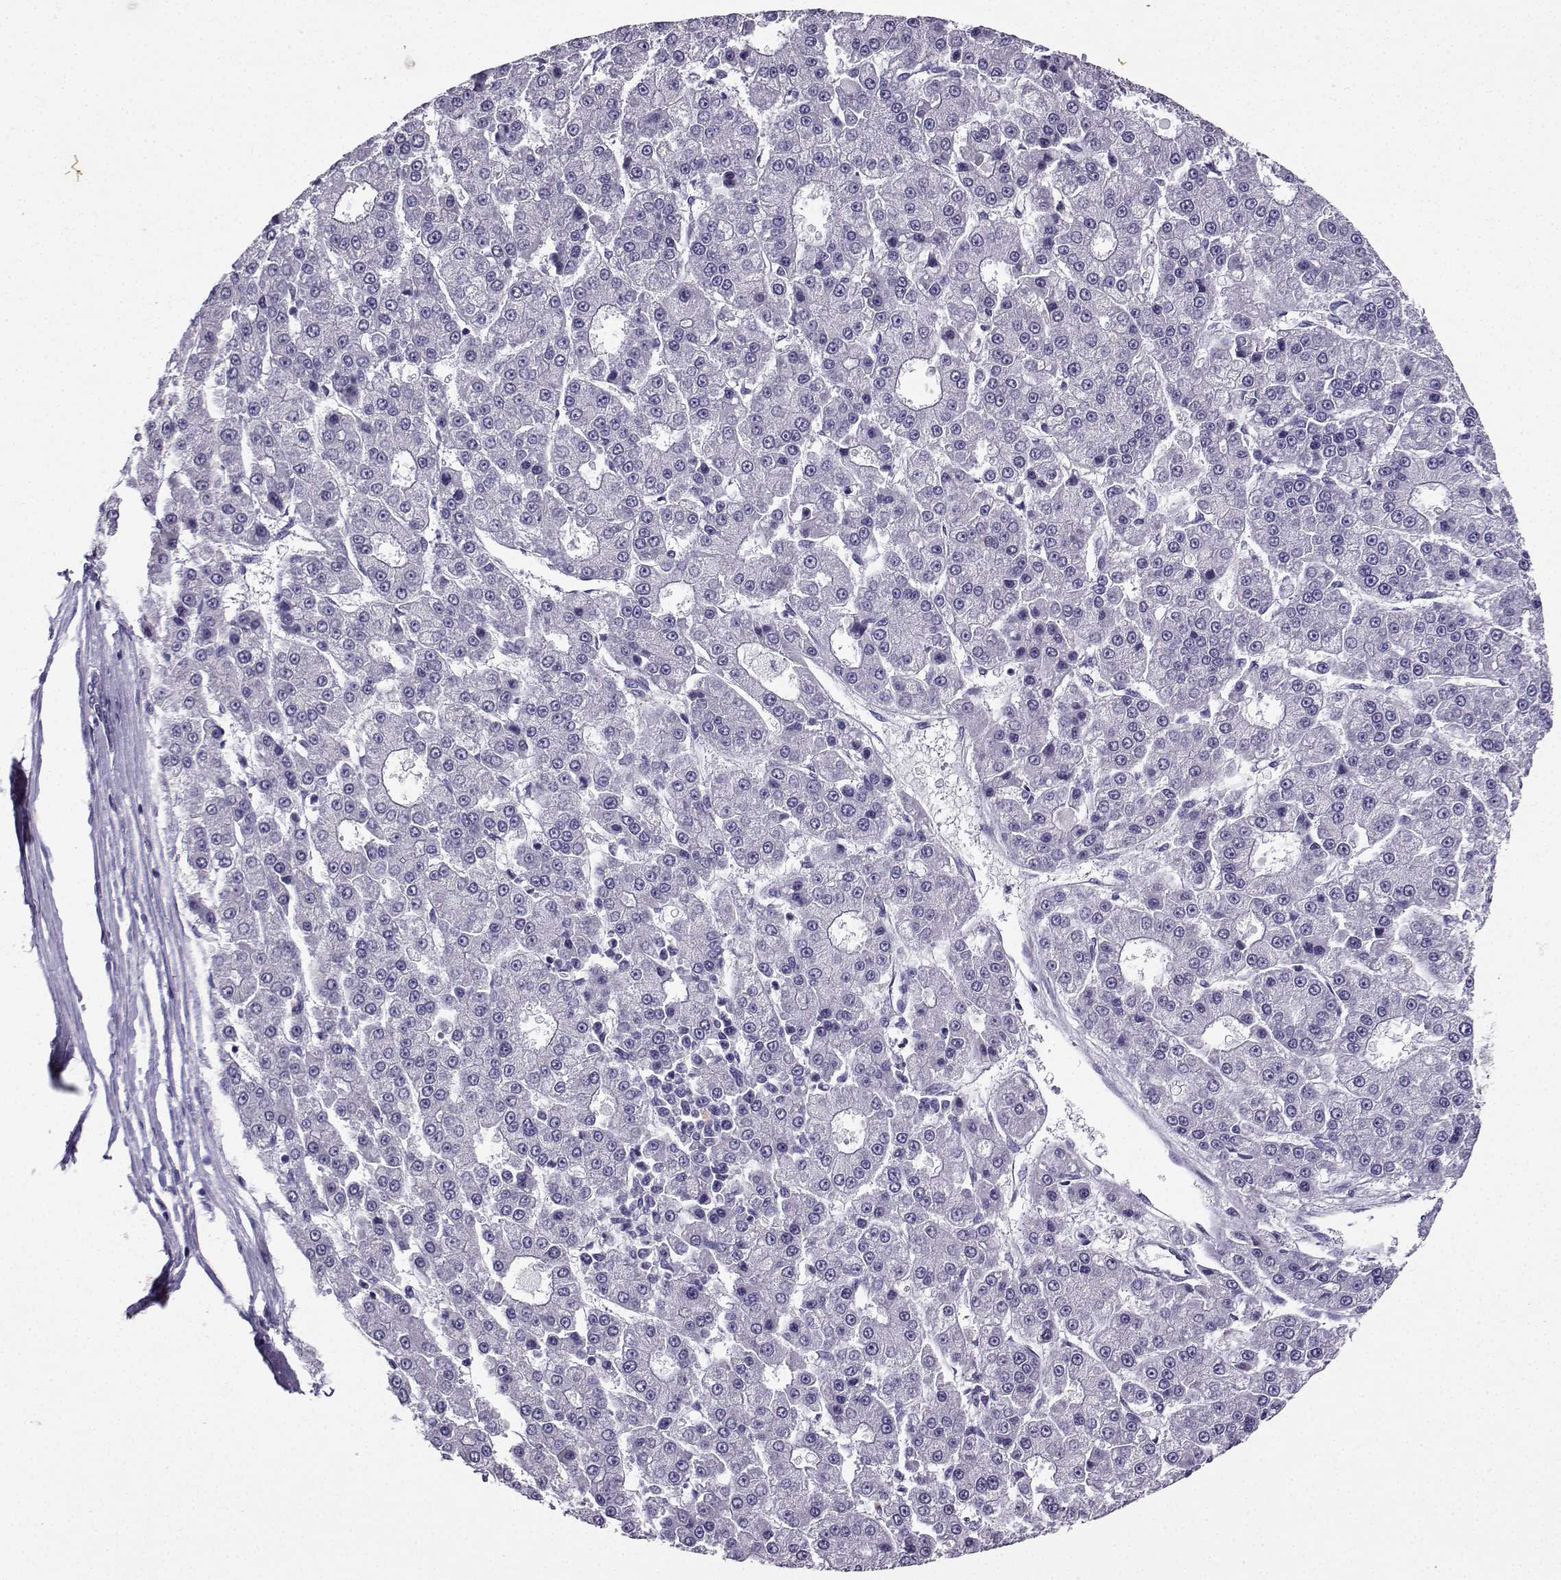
{"staining": {"intensity": "negative", "quantity": "none", "location": "none"}, "tissue": "liver cancer", "cell_type": "Tumor cells", "image_type": "cancer", "snomed": [{"axis": "morphology", "description": "Carcinoma, Hepatocellular, NOS"}, {"axis": "topography", "description": "Liver"}], "caption": "This is an IHC micrograph of liver hepatocellular carcinoma. There is no expression in tumor cells.", "gene": "SPAG11B", "patient": {"sex": "male", "age": 70}}